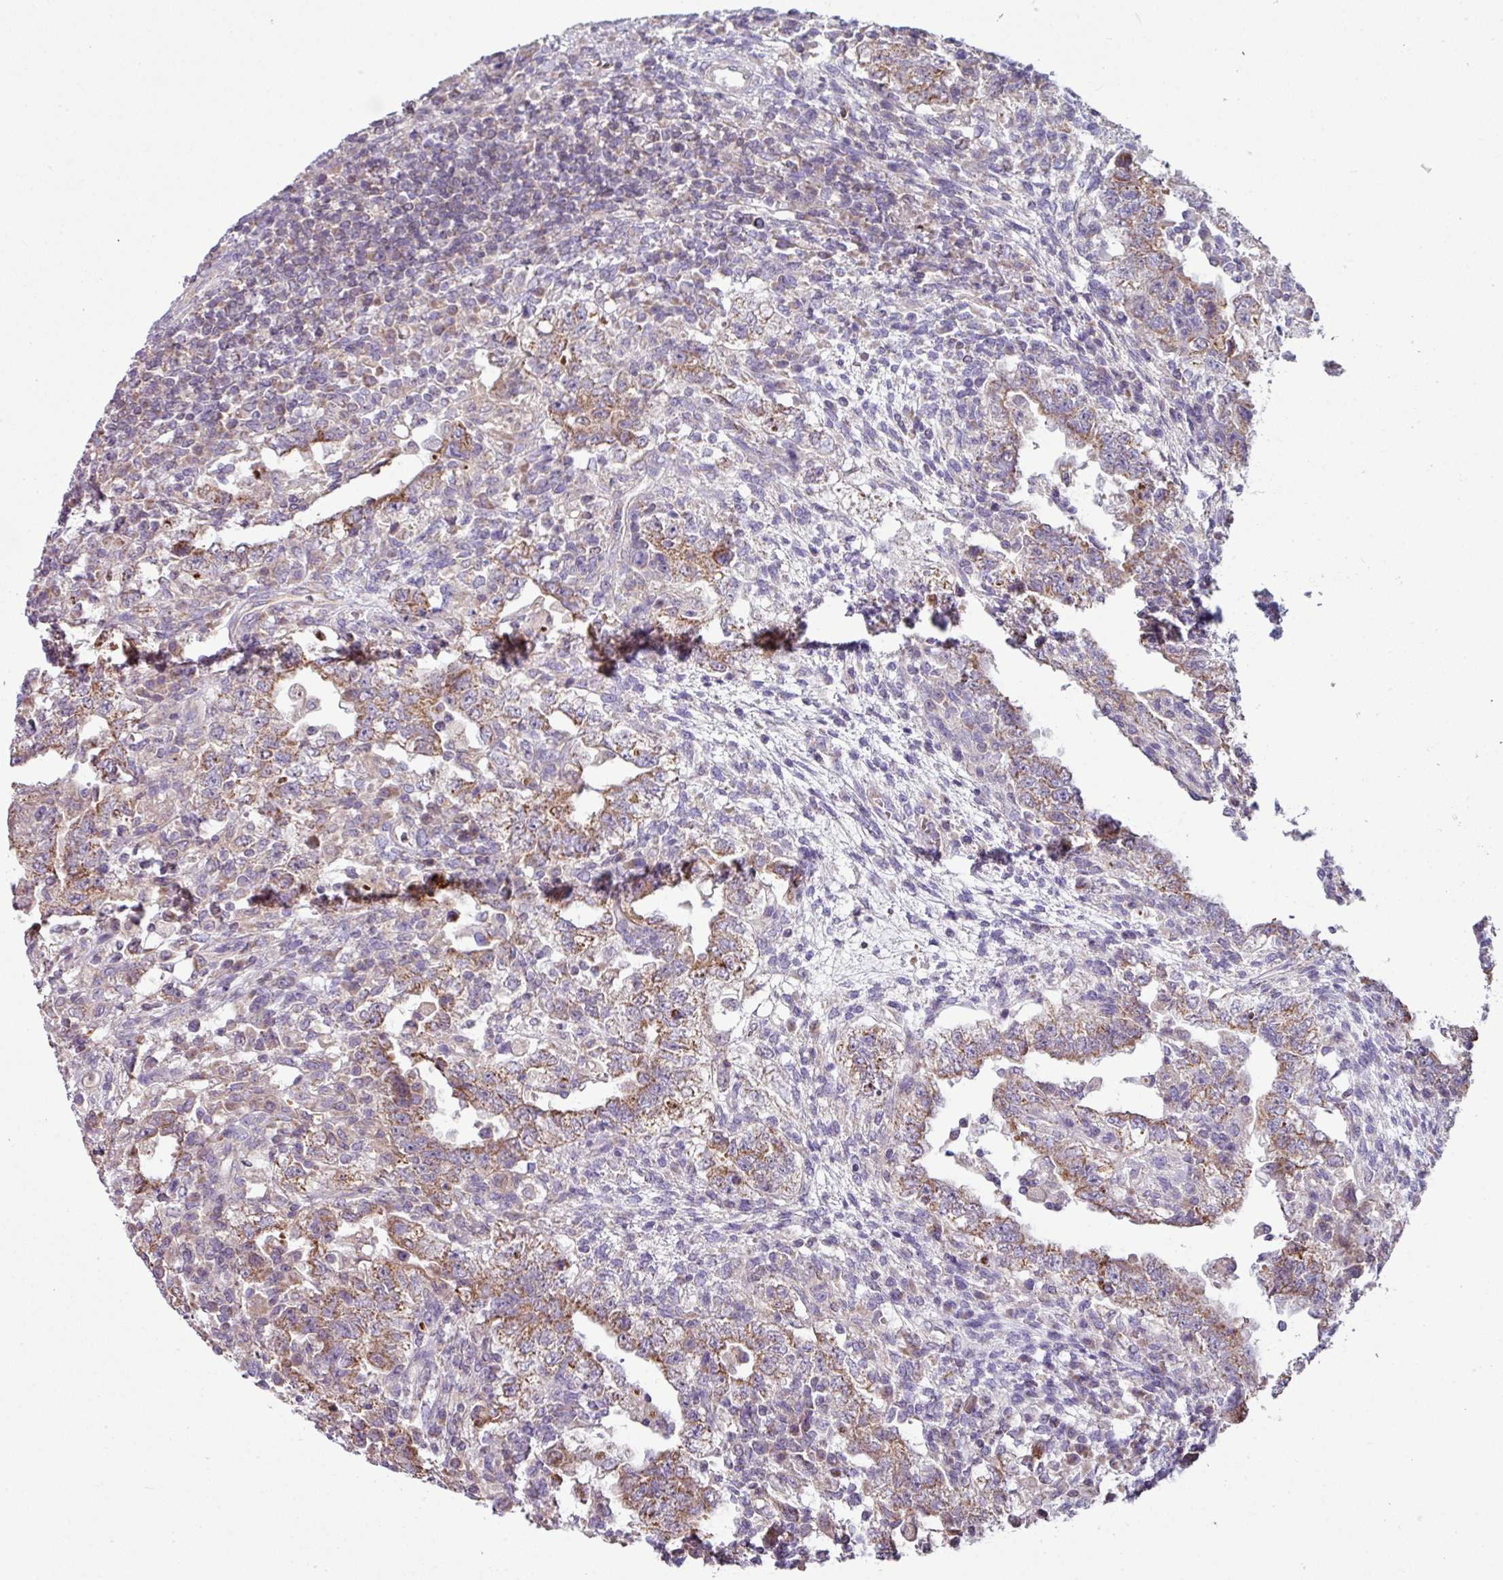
{"staining": {"intensity": "moderate", "quantity": ">75%", "location": "cytoplasmic/membranous"}, "tissue": "testis cancer", "cell_type": "Tumor cells", "image_type": "cancer", "snomed": [{"axis": "morphology", "description": "Carcinoma, Embryonal, NOS"}, {"axis": "topography", "description": "Testis"}], "caption": "Testis embryonal carcinoma was stained to show a protein in brown. There is medium levels of moderate cytoplasmic/membranous positivity in approximately >75% of tumor cells.", "gene": "LRRC9", "patient": {"sex": "male", "age": 26}}